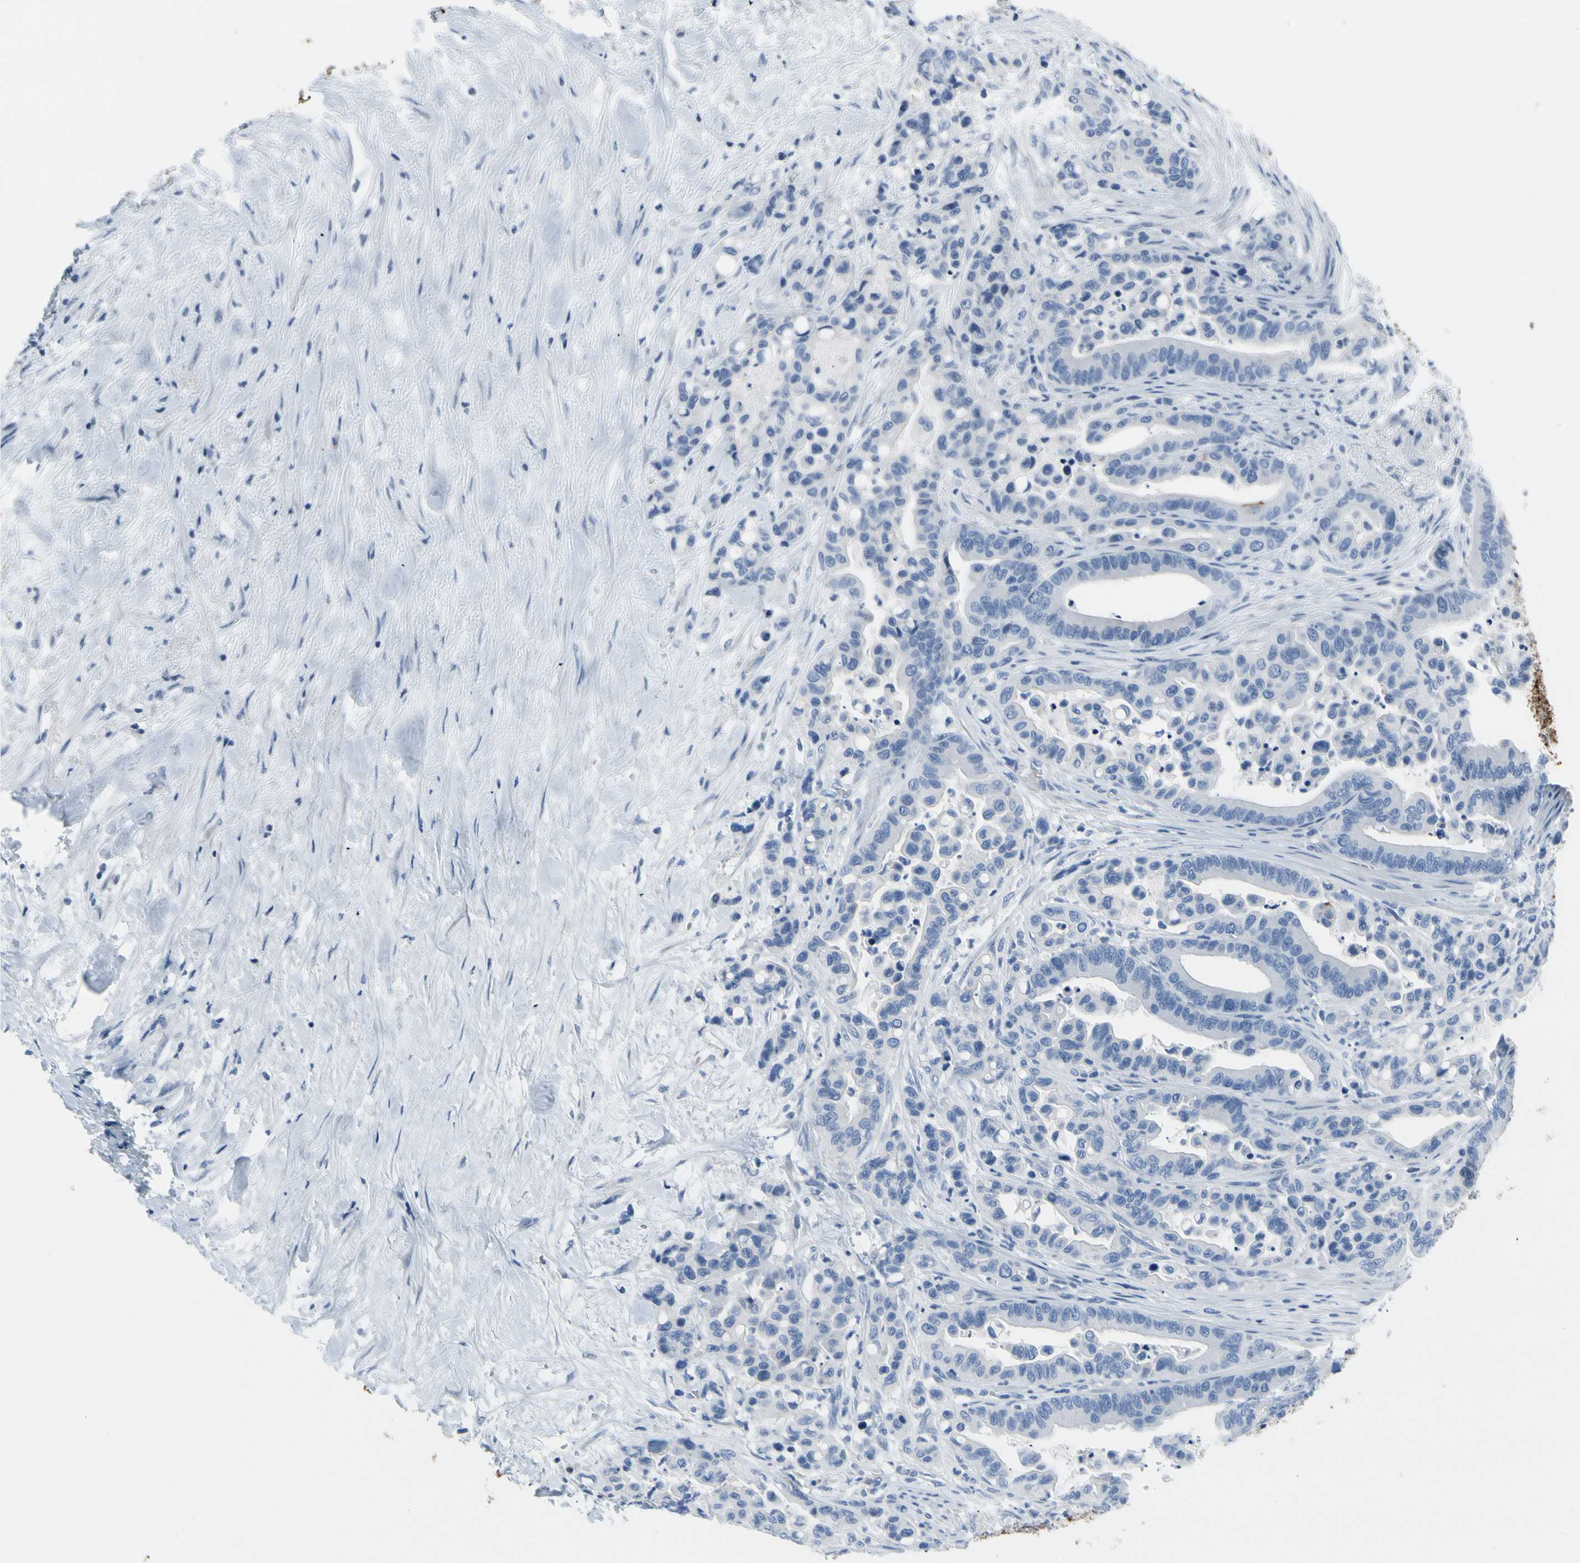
{"staining": {"intensity": "negative", "quantity": "none", "location": "none"}, "tissue": "colorectal cancer", "cell_type": "Tumor cells", "image_type": "cancer", "snomed": [{"axis": "morphology", "description": "Normal tissue, NOS"}, {"axis": "morphology", "description": "Adenocarcinoma, NOS"}, {"axis": "topography", "description": "Colon"}], "caption": "High magnification brightfield microscopy of adenocarcinoma (colorectal) stained with DAB (brown) and counterstained with hematoxylin (blue): tumor cells show no significant expression.", "gene": "MUC5B", "patient": {"sex": "male", "age": 82}}